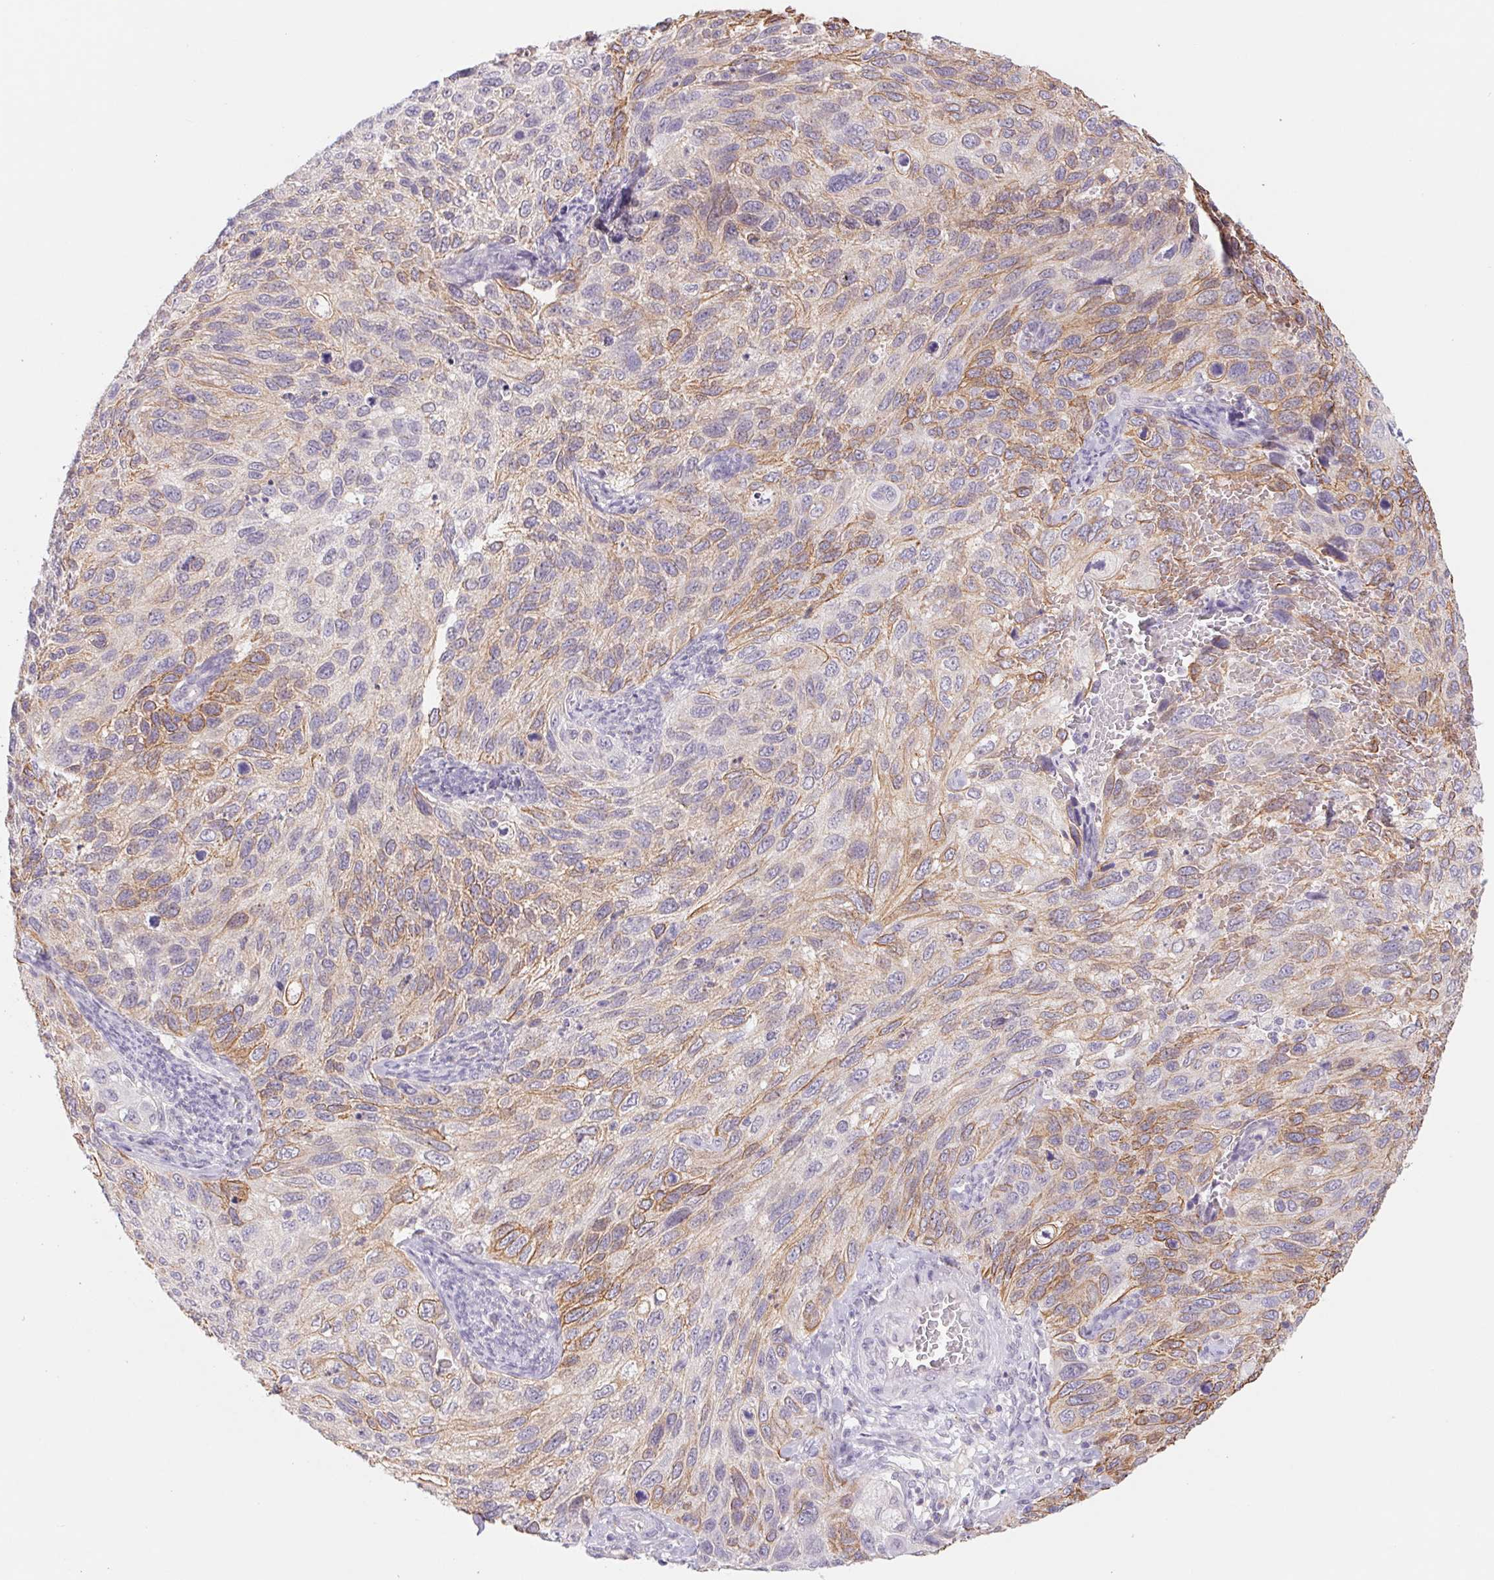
{"staining": {"intensity": "moderate", "quantity": "25%-75%", "location": "cytoplasmic/membranous"}, "tissue": "cervical cancer", "cell_type": "Tumor cells", "image_type": "cancer", "snomed": [{"axis": "morphology", "description": "Squamous cell carcinoma, NOS"}, {"axis": "topography", "description": "Cervix"}], "caption": "A histopathology image showing moderate cytoplasmic/membranous expression in approximately 25%-75% of tumor cells in cervical squamous cell carcinoma, as visualized by brown immunohistochemical staining.", "gene": "PNMA8B", "patient": {"sex": "female", "age": 70}}